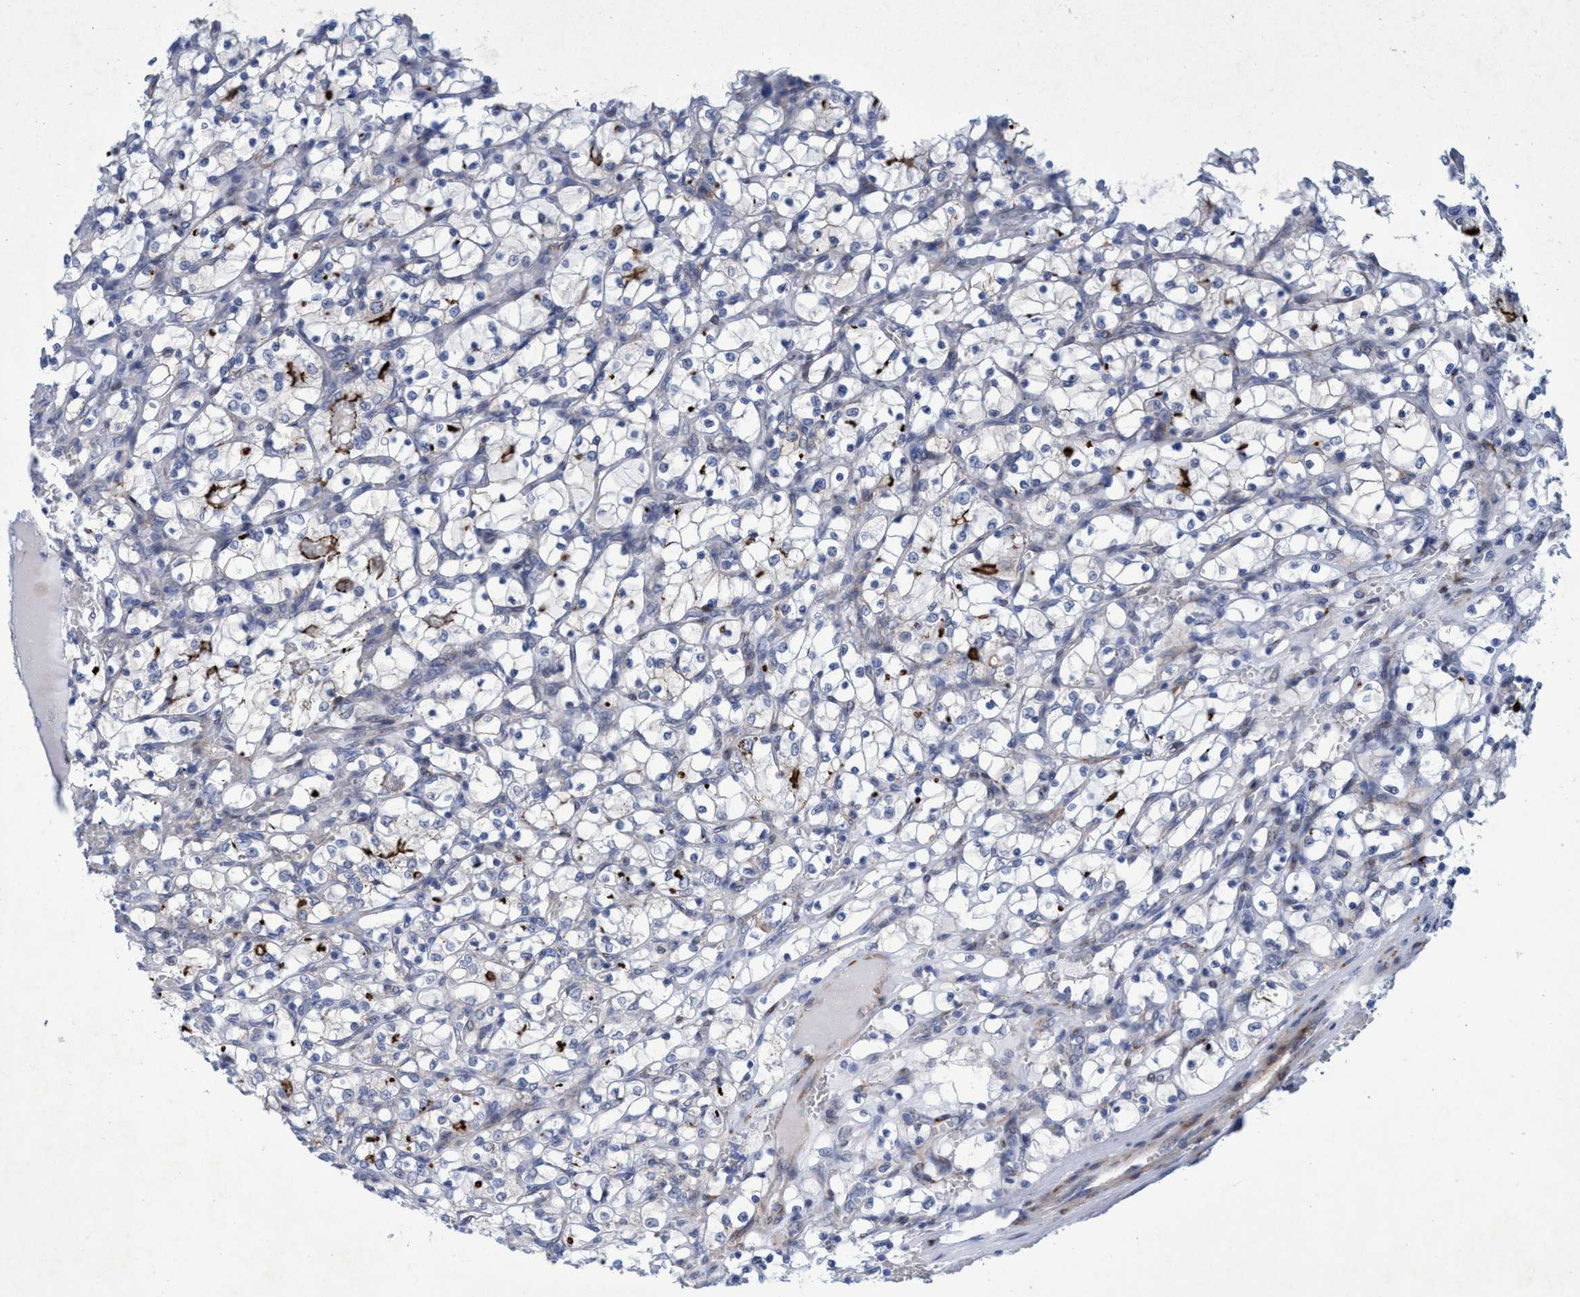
{"staining": {"intensity": "negative", "quantity": "none", "location": "none"}, "tissue": "renal cancer", "cell_type": "Tumor cells", "image_type": "cancer", "snomed": [{"axis": "morphology", "description": "Adenocarcinoma, NOS"}, {"axis": "topography", "description": "Kidney"}], "caption": "An immunohistochemistry (IHC) histopathology image of renal adenocarcinoma is shown. There is no staining in tumor cells of renal adenocarcinoma. (Stains: DAB immunohistochemistry with hematoxylin counter stain, Microscopy: brightfield microscopy at high magnification).", "gene": "SLC43A2", "patient": {"sex": "female", "age": 69}}